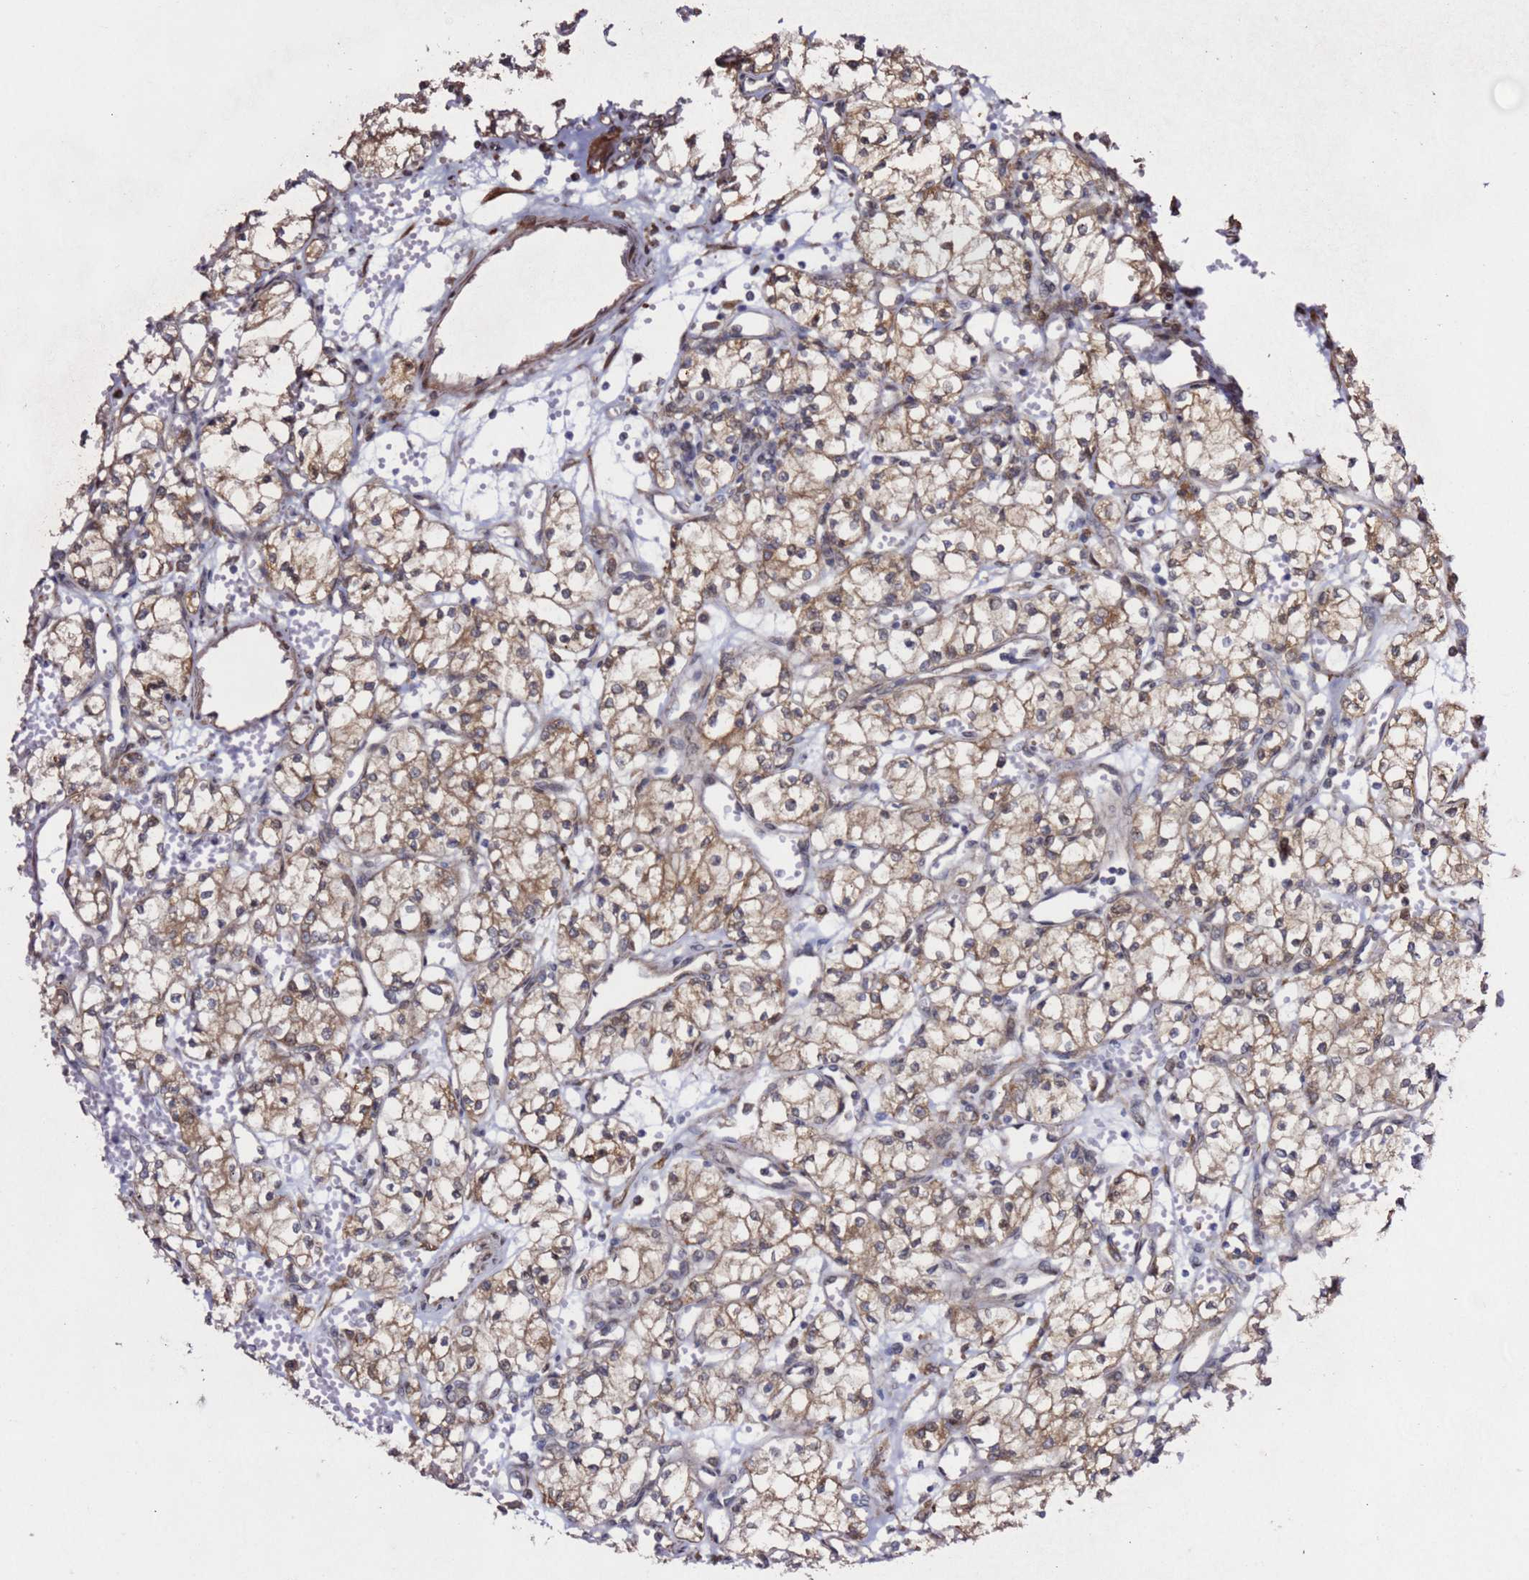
{"staining": {"intensity": "moderate", "quantity": "25%-75%", "location": "cytoplasmic/membranous"}, "tissue": "renal cancer", "cell_type": "Tumor cells", "image_type": "cancer", "snomed": [{"axis": "morphology", "description": "Adenocarcinoma, NOS"}, {"axis": "topography", "description": "Kidney"}], "caption": "Human renal cancer stained with a protein marker reveals moderate staining in tumor cells.", "gene": "PRKAB2", "patient": {"sex": "male", "age": 59}}